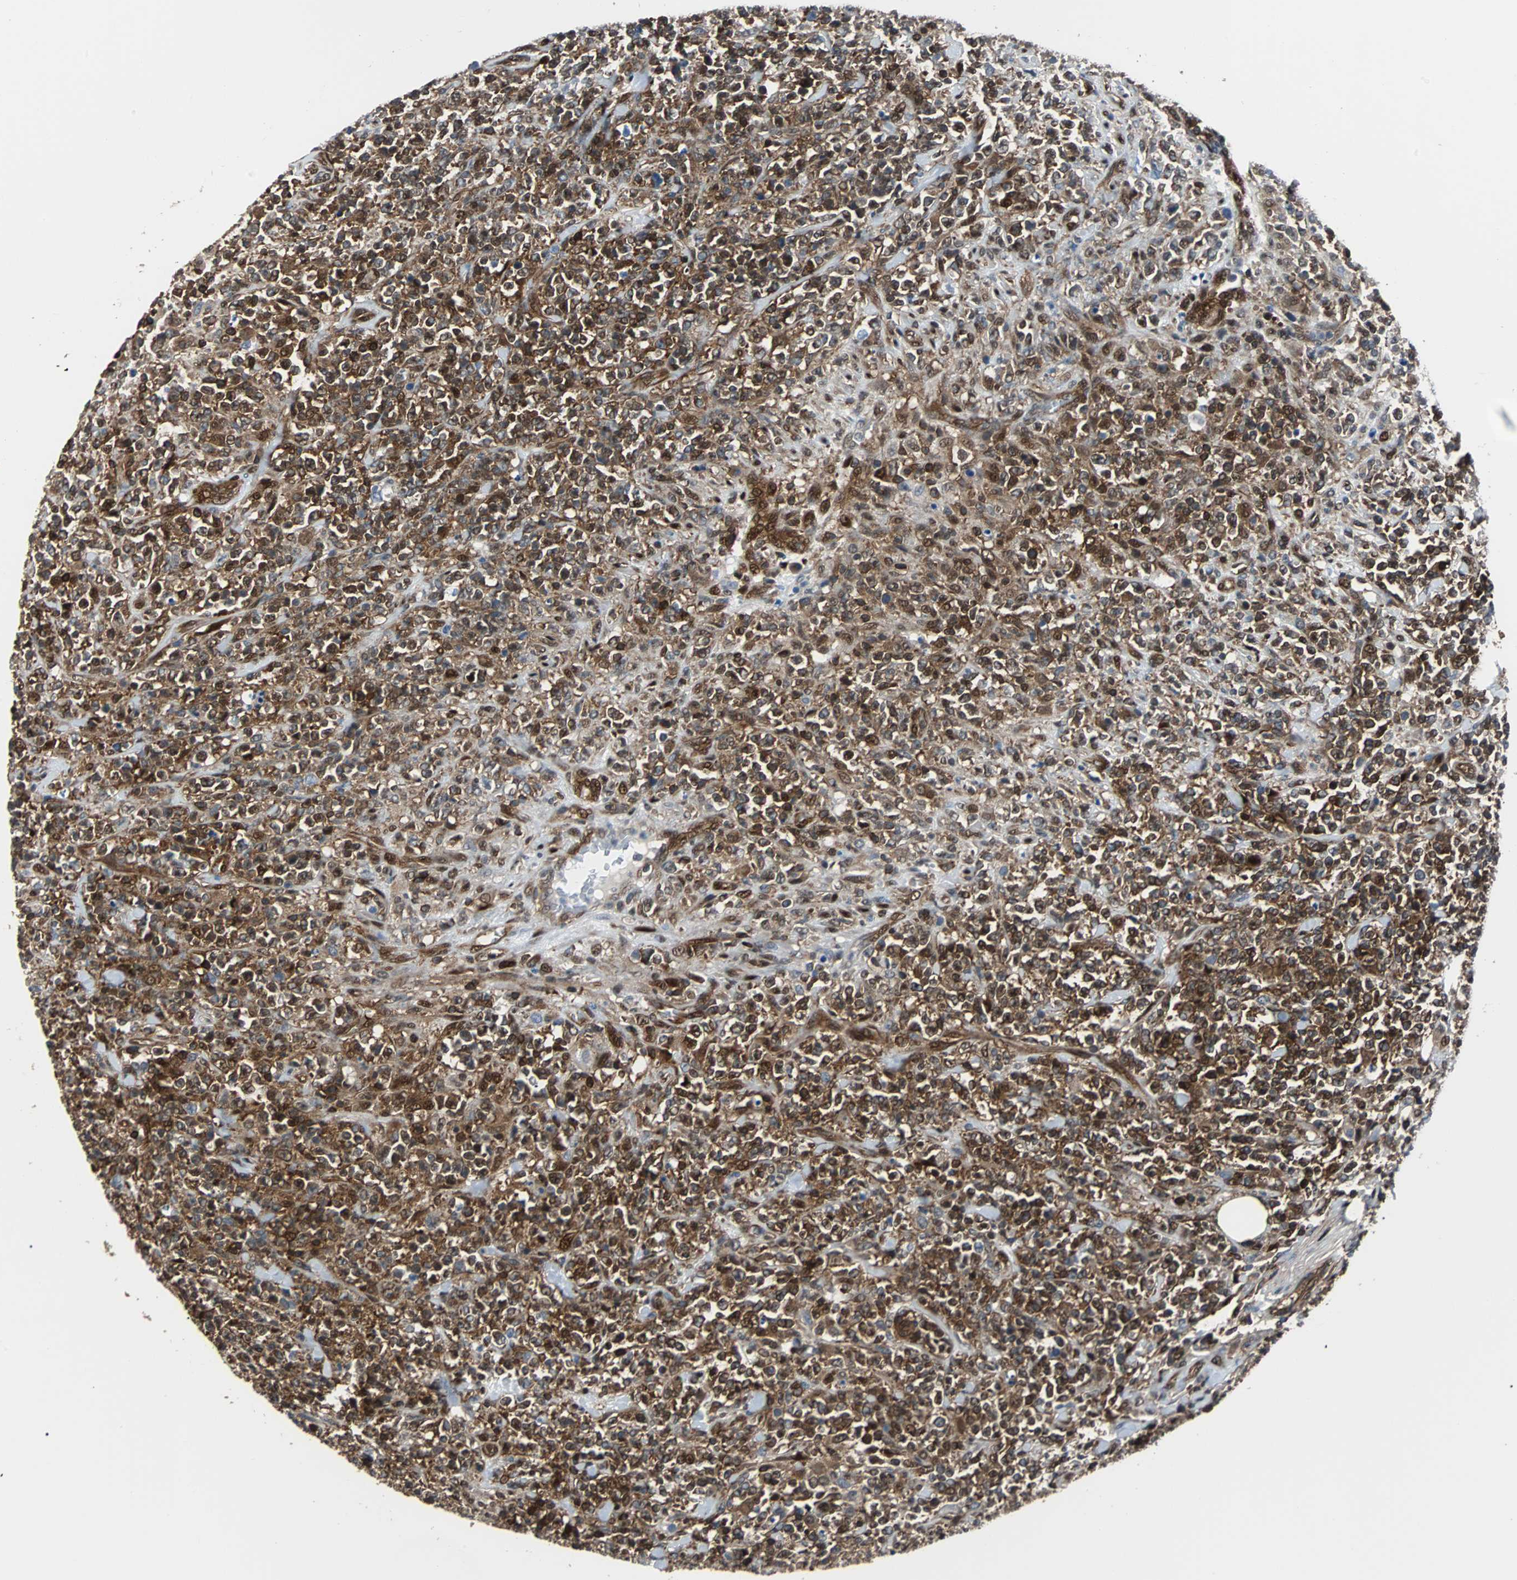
{"staining": {"intensity": "strong", "quantity": ">75%", "location": "cytoplasmic/membranous"}, "tissue": "lymphoma", "cell_type": "Tumor cells", "image_type": "cancer", "snomed": [{"axis": "morphology", "description": "Malignant lymphoma, non-Hodgkin's type, High grade"}, {"axis": "topography", "description": "Soft tissue"}], "caption": "A brown stain labels strong cytoplasmic/membranous staining of a protein in human malignant lymphoma, non-Hodgkin's type (high-grade) tumor cells.", "gene": "RELA", "patient": {"sex": "male", "age": 18}}